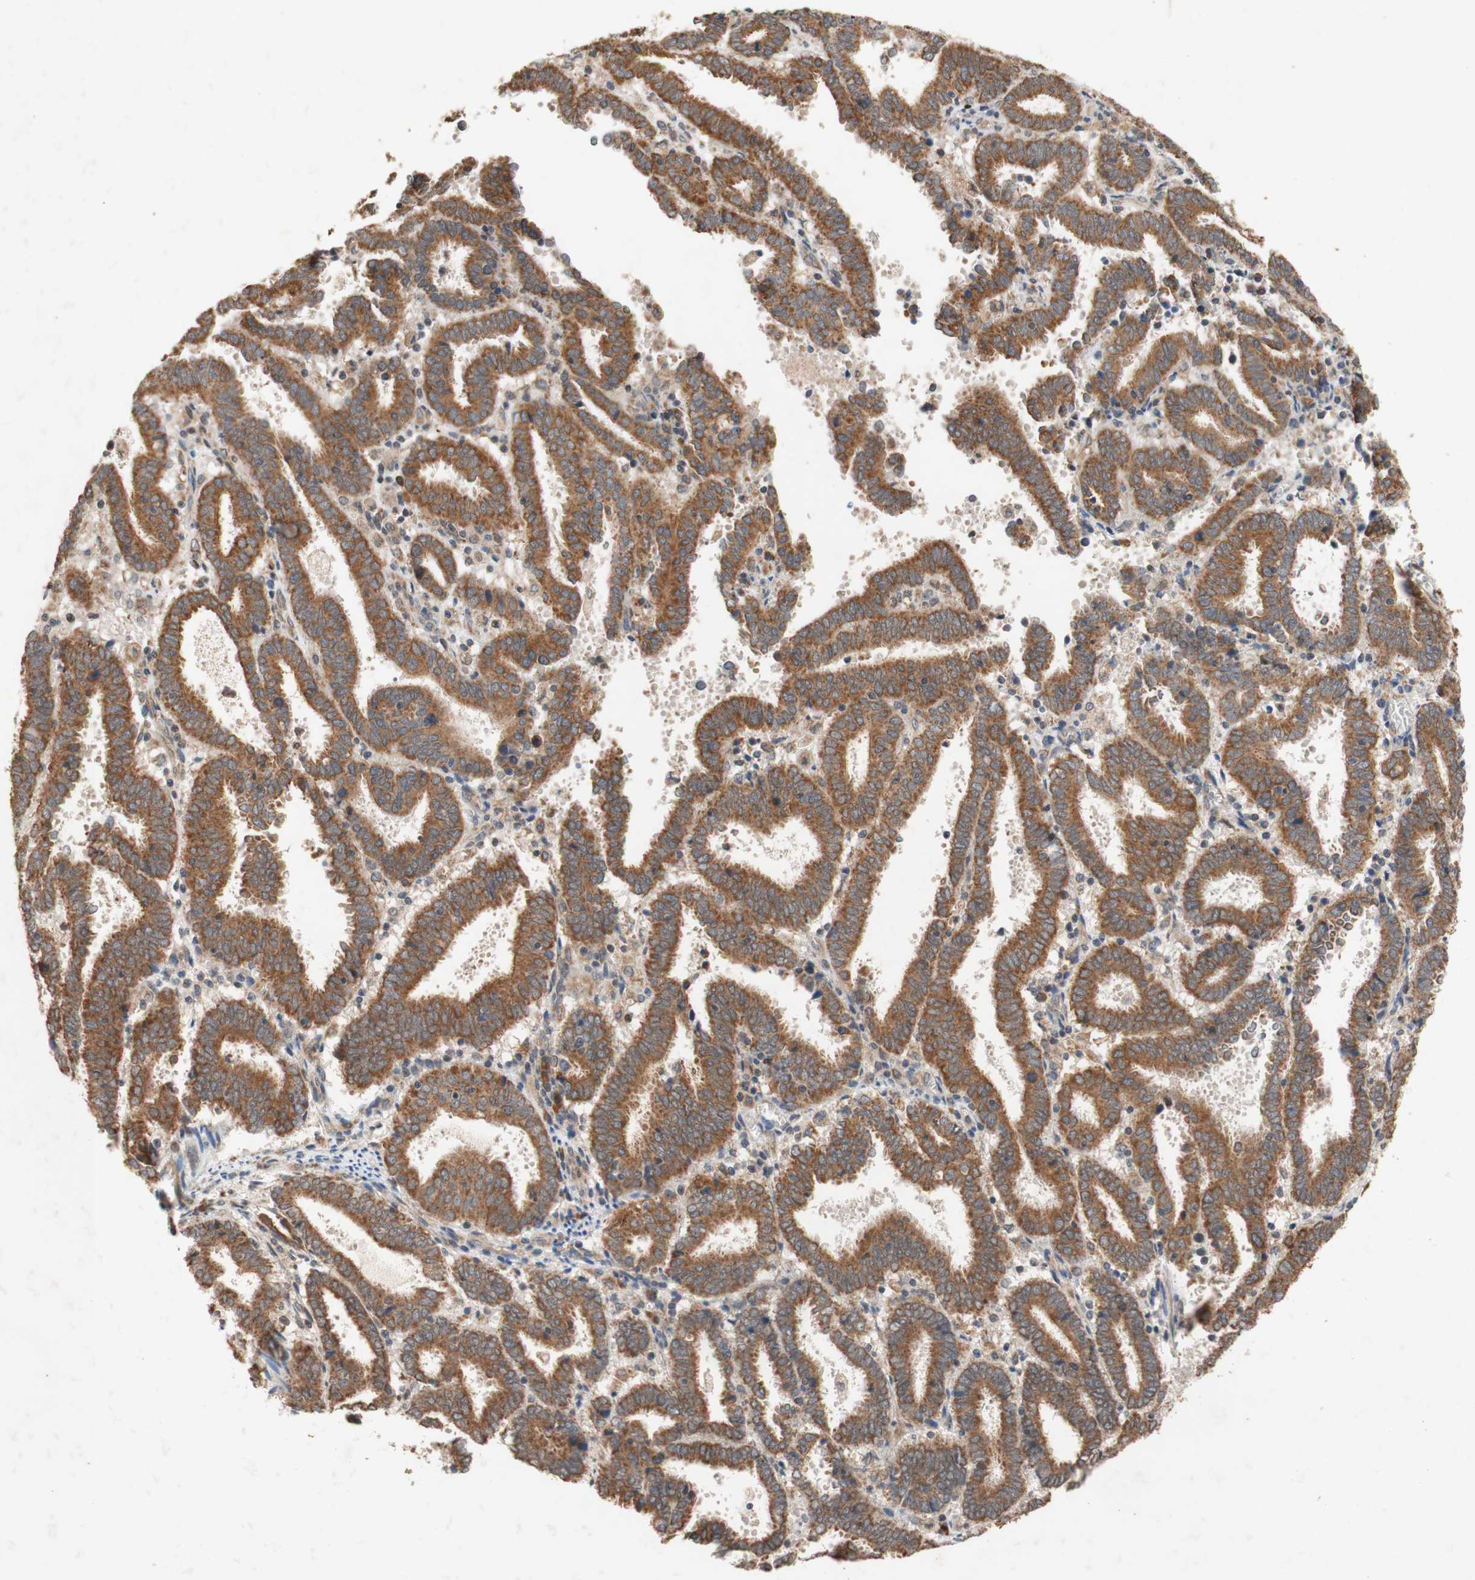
{"staining": {"intensity": "moderate", "quantity": ">75%", "location": "cytoplasmic/membranous"}, "tissue": "endometrial cancer", "cell_type": "Tumor cells", "image_type": "cancer", "snomed": [{"axis": "morphology", "description": "Adenocarcinoma, NOS"}, {"axis": "topography", "description": "Uterus"}], "caption": "Protein analysis of endometrial cancer (adenocarcinoma) tissue displays moderate cytoplasmic/membranous staining in approximately >75% of tumor cells.", "gene": "DDOST", "patient": {"sex": "female", "age": 83}}